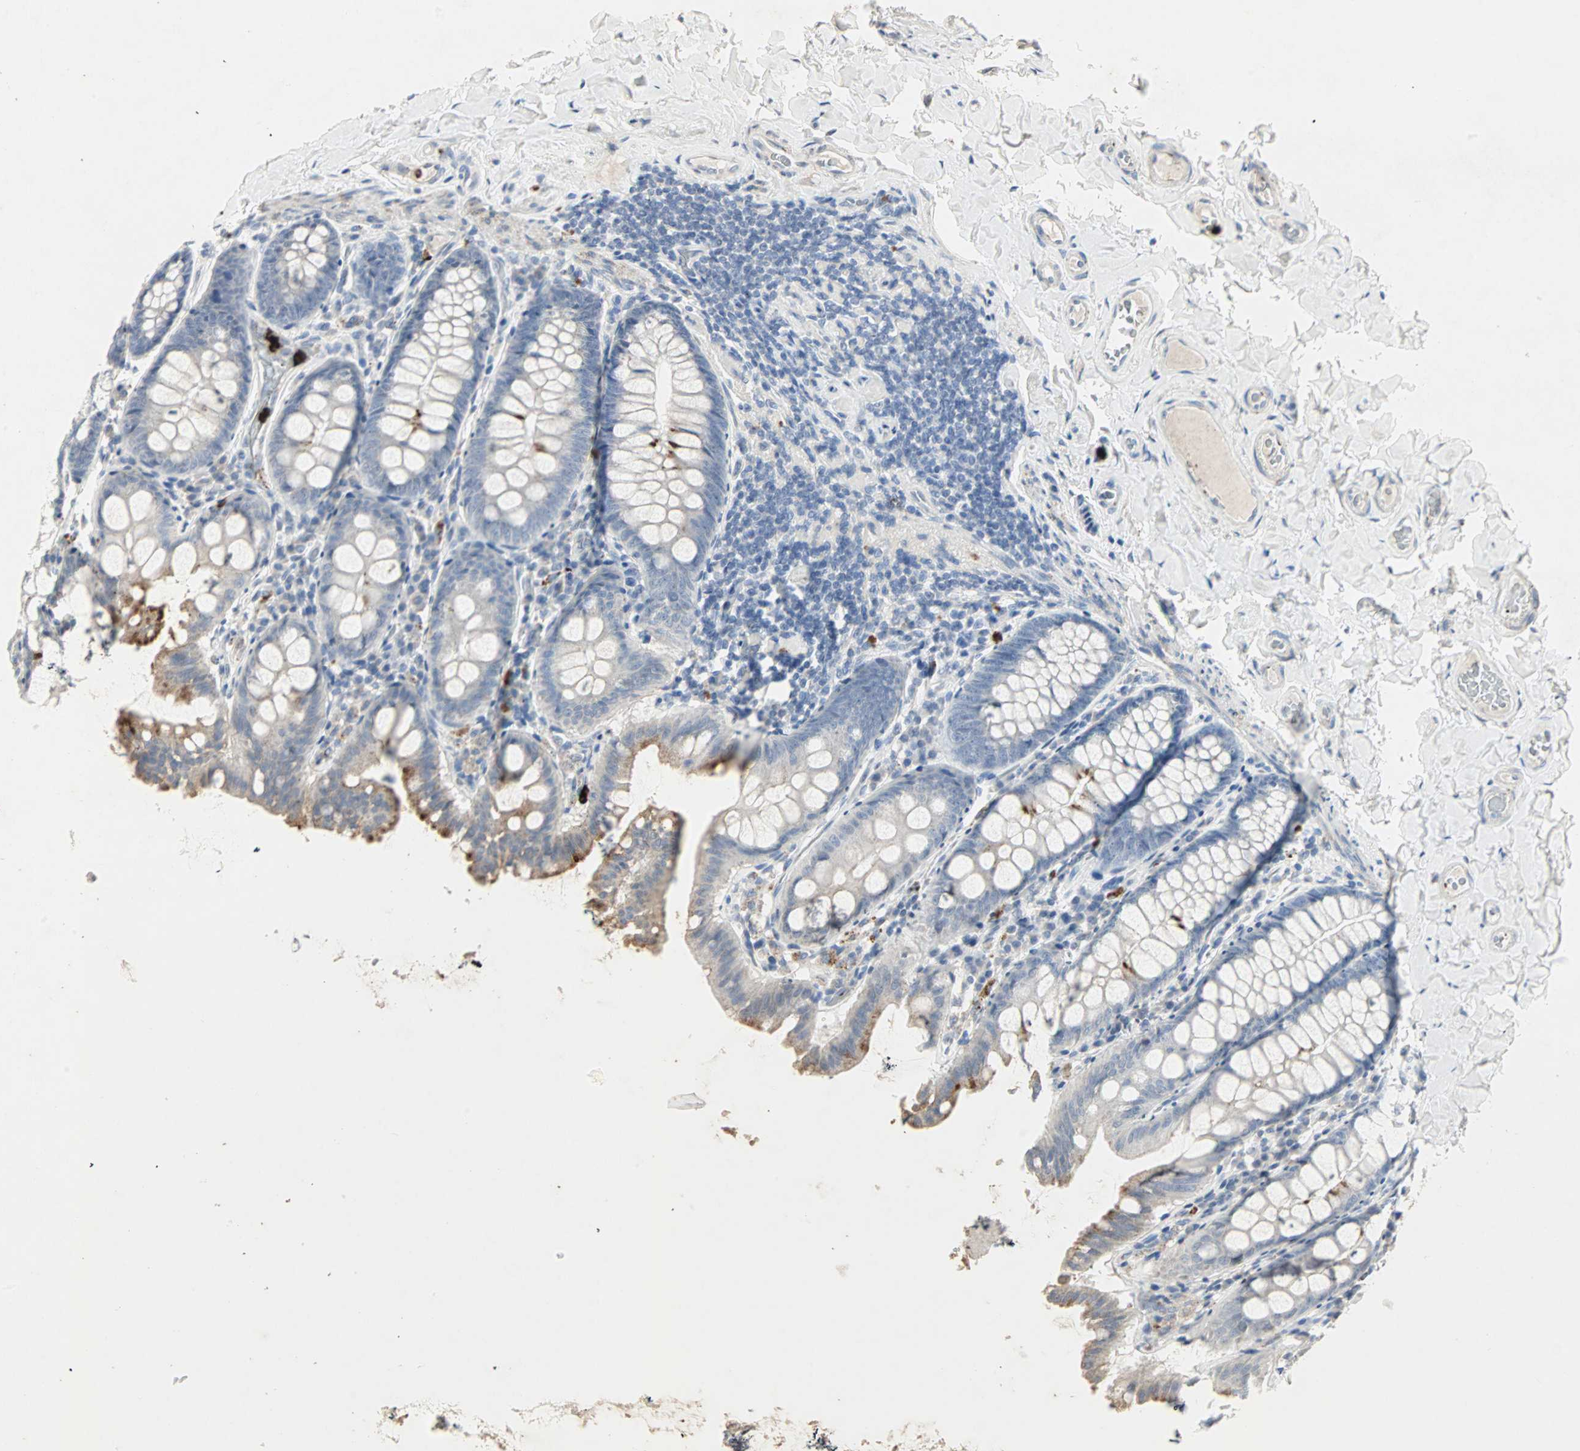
{"staining": {"intensity": "negative", "quantity": "none", "location": "none"}, "tissue": "colon", "cell_type": "Endothelial cells", "image_type": "normal", "snomed": [{"axis": "morphology", "description": "Normal tissue, NOS"}, {"axis": "topography", "description": "Colon"}], "caption": "Immunohistochemistry histopathology image of normal colon: human colon stained with DAB (3,3'-diaminobenzidine) exhibits no significant protein expression in endothelial cells. The staining was performed using DAB to visualize the protein expression in brown, while the nuclei were stained in blue with hematoxylin (Magnification: 20x).", "gene": "CEACAM6", "patient": {"sex": "female", "age": 61}}